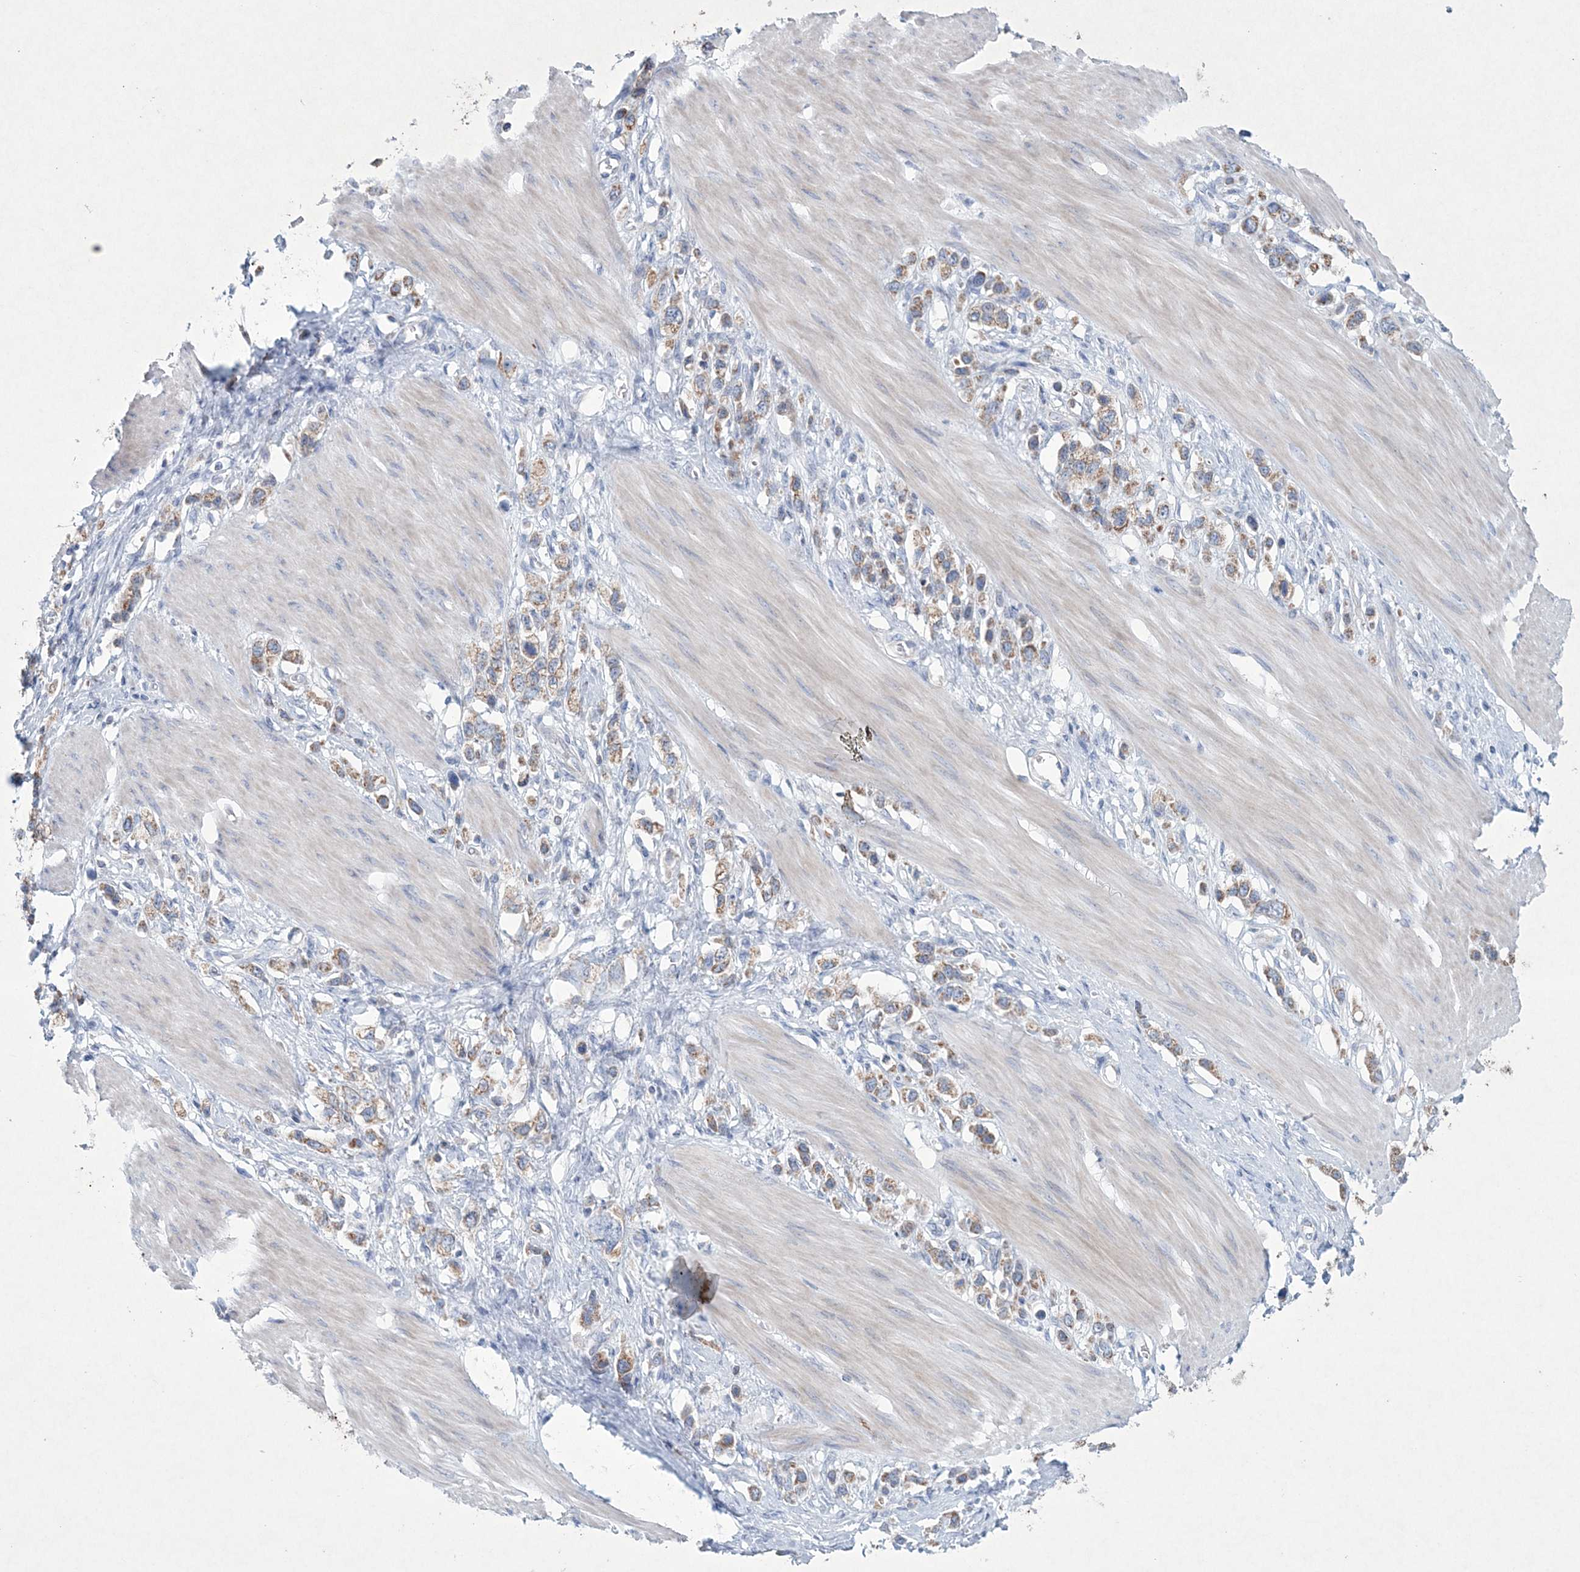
{"staining": {"intensity": "moderate", "quantity": ">75%", "location": "cytoplasmic/membranous"}, "tissue": "stomach cancer", "cell_type": "Tumor cells", "image_type": "cancer", "snomed": [{"axis": "morphology", "description": "Adenocarcinoma, NOS"}, {"axis": "topography", "description": "Stomach"}], "caption": "An immunohistochemistry (IHC) histopathology image of tumor tissue is shown. Protein staining in brown highlights moderate cytoplasmic/membranous positivity in stomach adenocarcinoma within tumor cells.", "gene": "CES4A", "patient": {"sex": "female", "age": 65}}